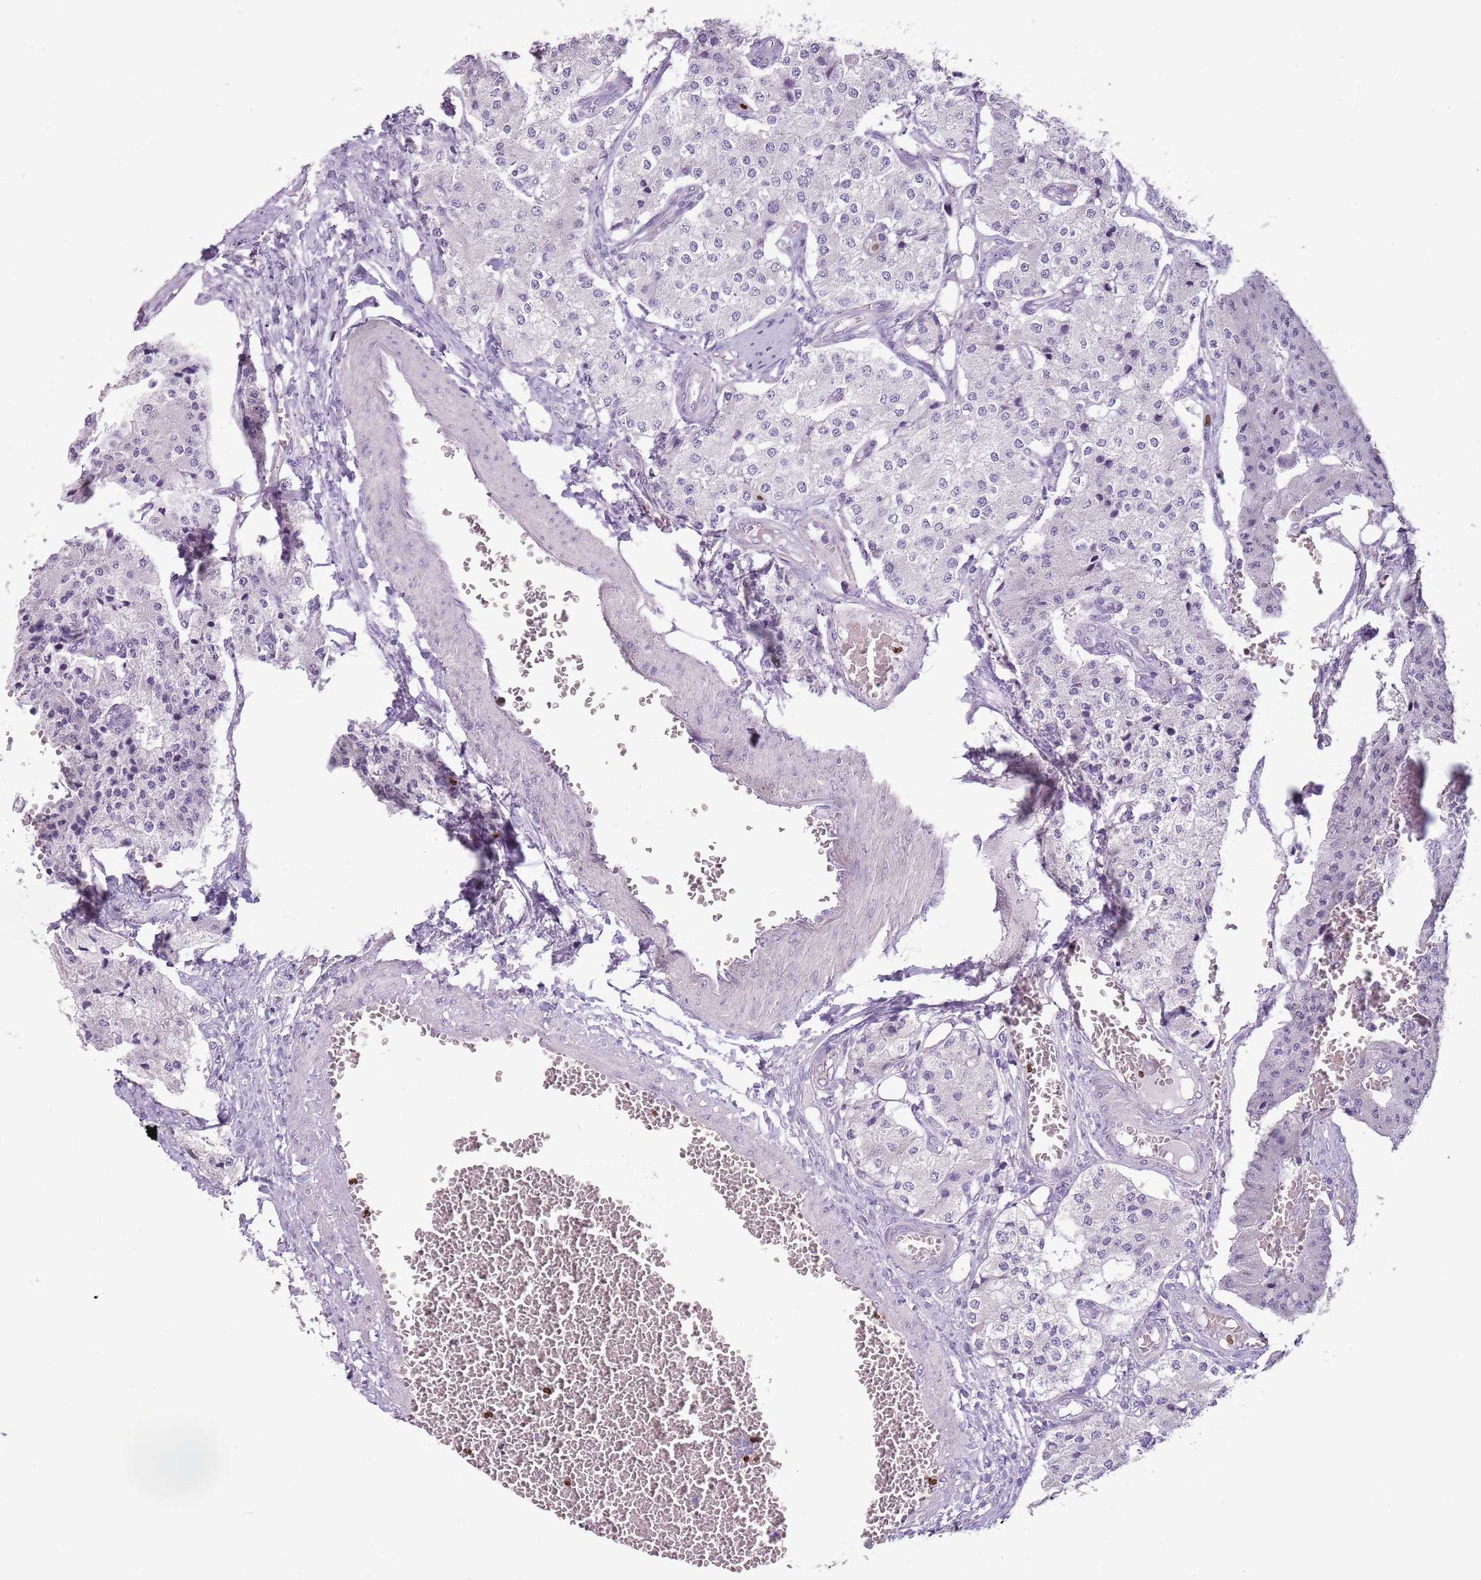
{"staining": {"intensity": "negative", "quantity": "none", "location": "none"}, "tissue": "carcinoid", "cell_type": "Tumor cells", "image_type": "cancer", "snomed": [{"axis": "morphology", "description": "Carcinoid, malignant, NOS"}, {"axis": "topography", "description": "Colon"}], "caption": "High magnification brightfield microscopy of carcinoid stained with DAB (brown) and counterstained with hematoxylin (blue): tumor cells show no significant positivity.", "gene": "CELF6", "patient": {"sex": "female", "age": 52}}